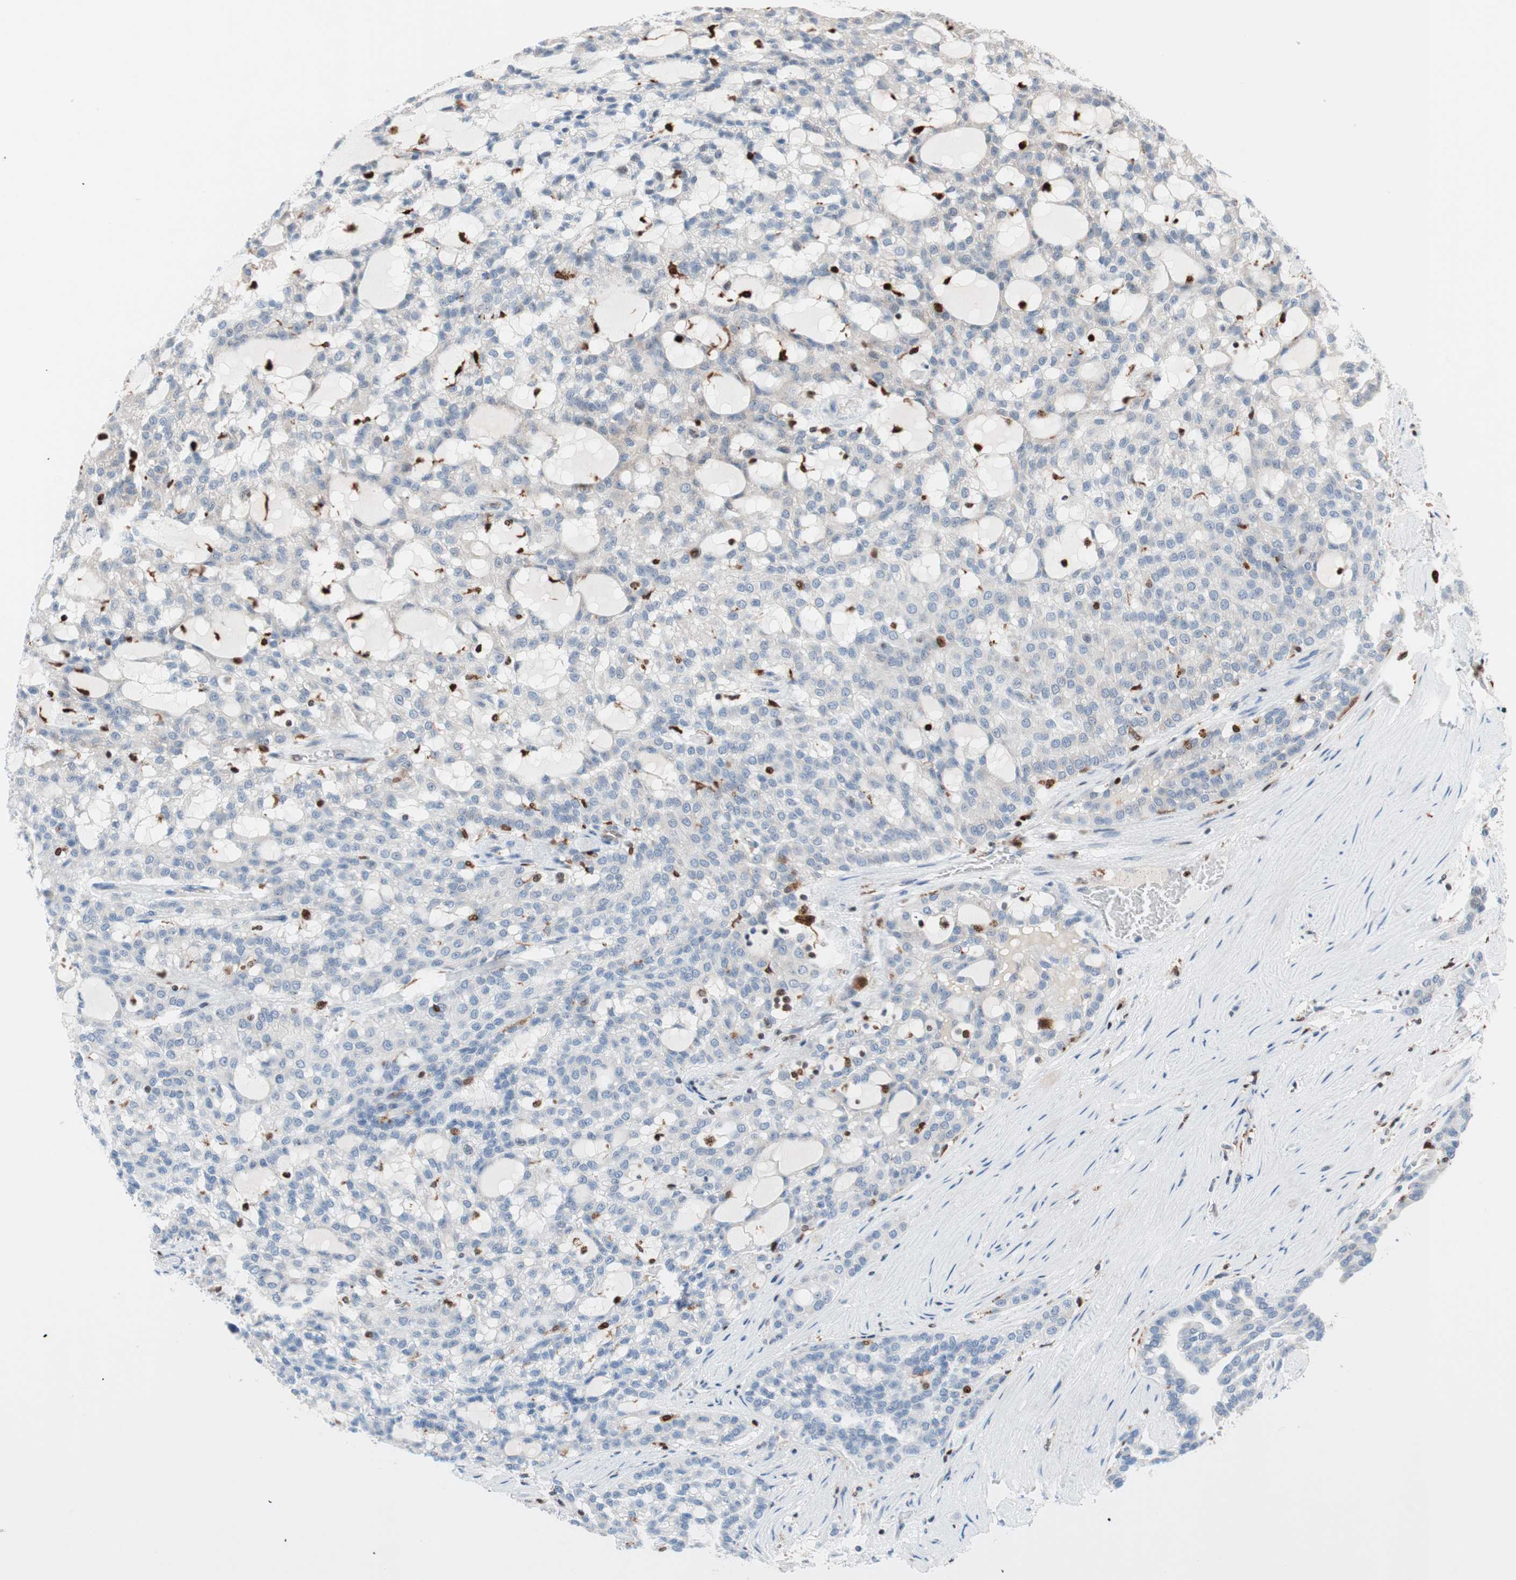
{"staining": {"intensity": "negative", "quantity": "none", "location": "none"}, "tissue": "renal cancer", "cell_type": "Tumor cells", "image_type": "cancer", "snomed": [{"axis": "morphology", "description": "Adenocarcinoma, NOS"}, {"axis": "topography", "description": "Kidney"}], "caption": "Tumor cells show no significant positivity in renal adenocarcinoma.", "gene": "RGS10", "patient": {"sex": "male", "age": 63}}